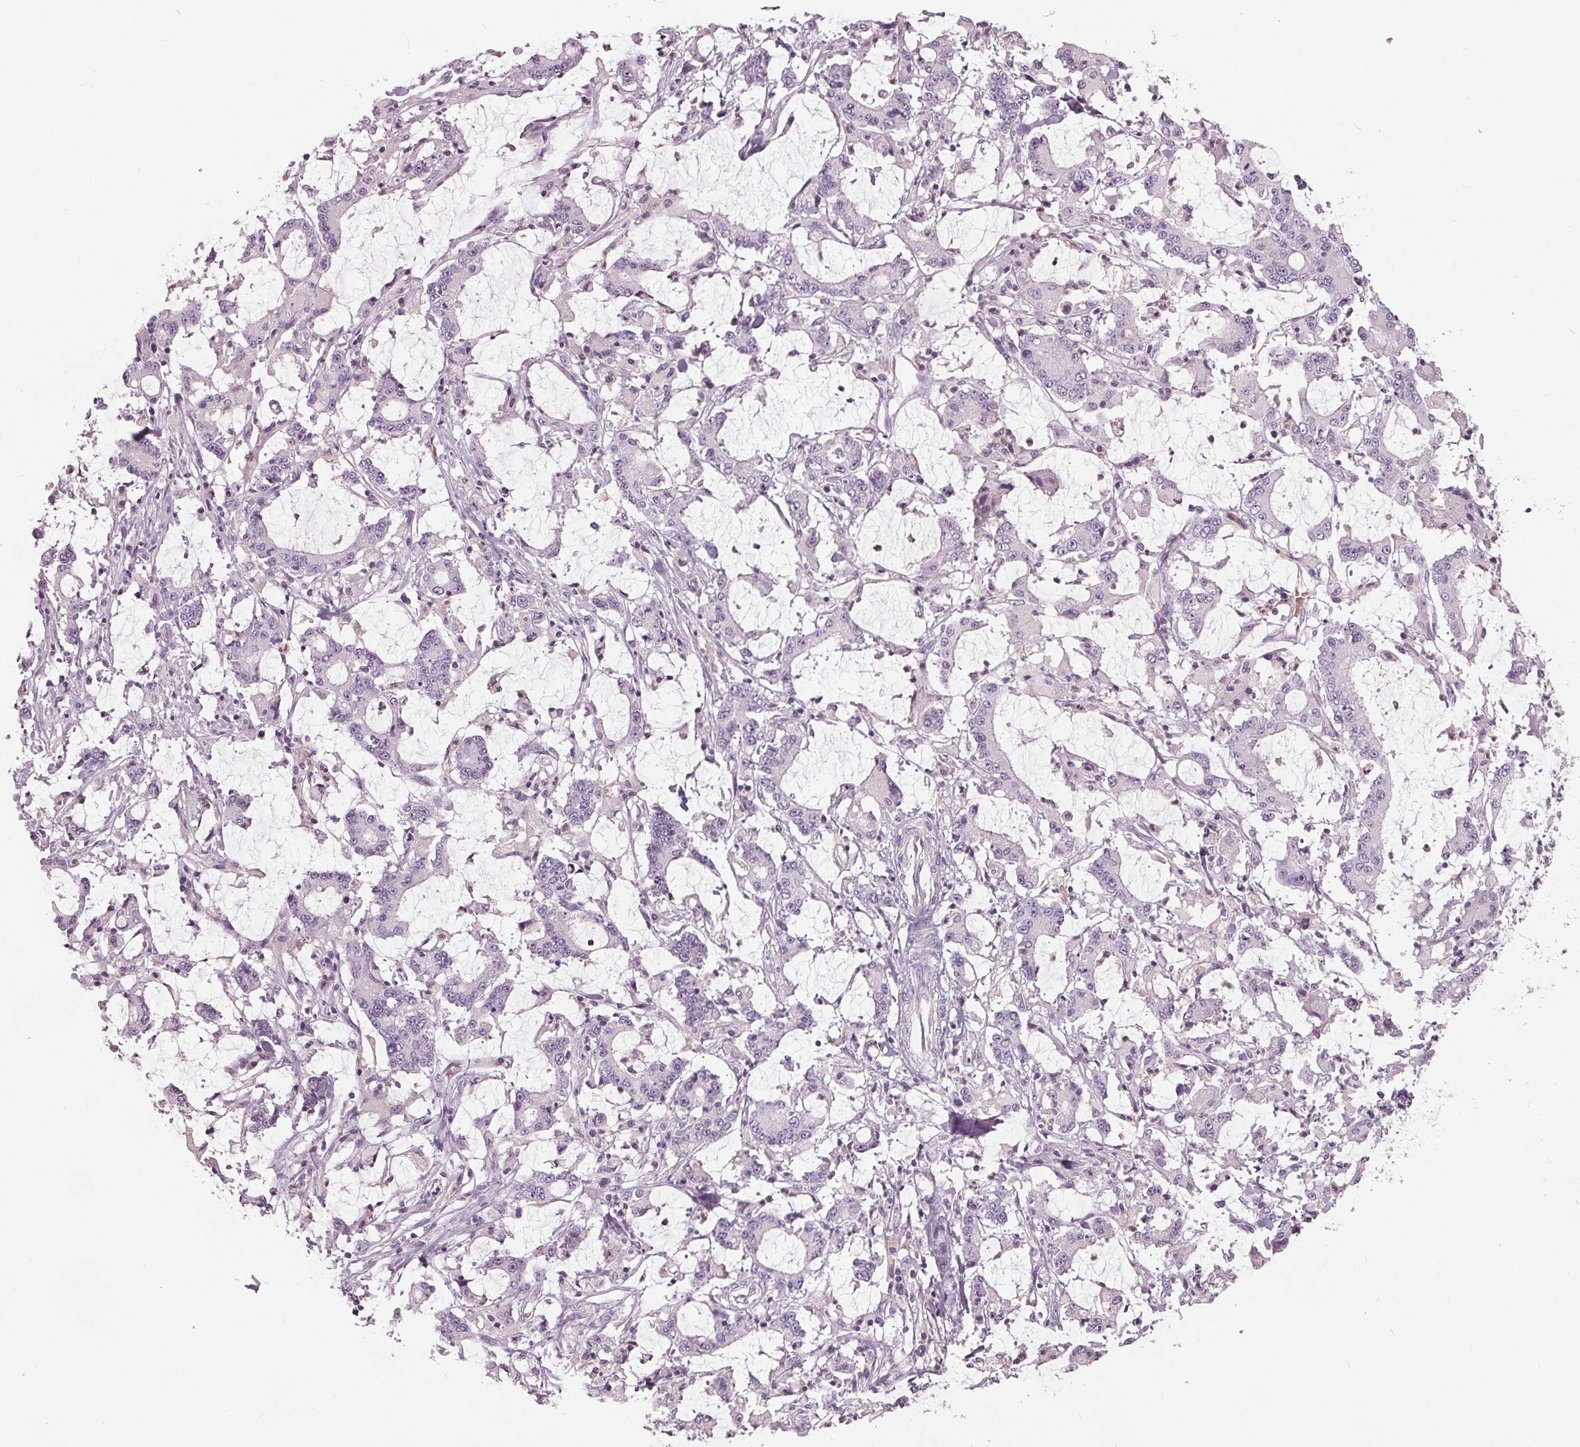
{"staining": {"intensity": "negative", "quantity": "none", "location": "none"}, "tissue": "stomach cancer", "cell_type": "Tumor cells", "image_type": "cancer", "snomed": [{"axis": "morphology", "description": "Adenocarcinoma, NOS"}, {"axis": "topography", "description": "Stomach, upper"}], "caption": "This is an IHC micrograph of human stomach cancer (adenocarcinoma). There is no staining in tumor cells.", "gene": "PDGFD", "patient": {"sex": "male", "age": 68}}